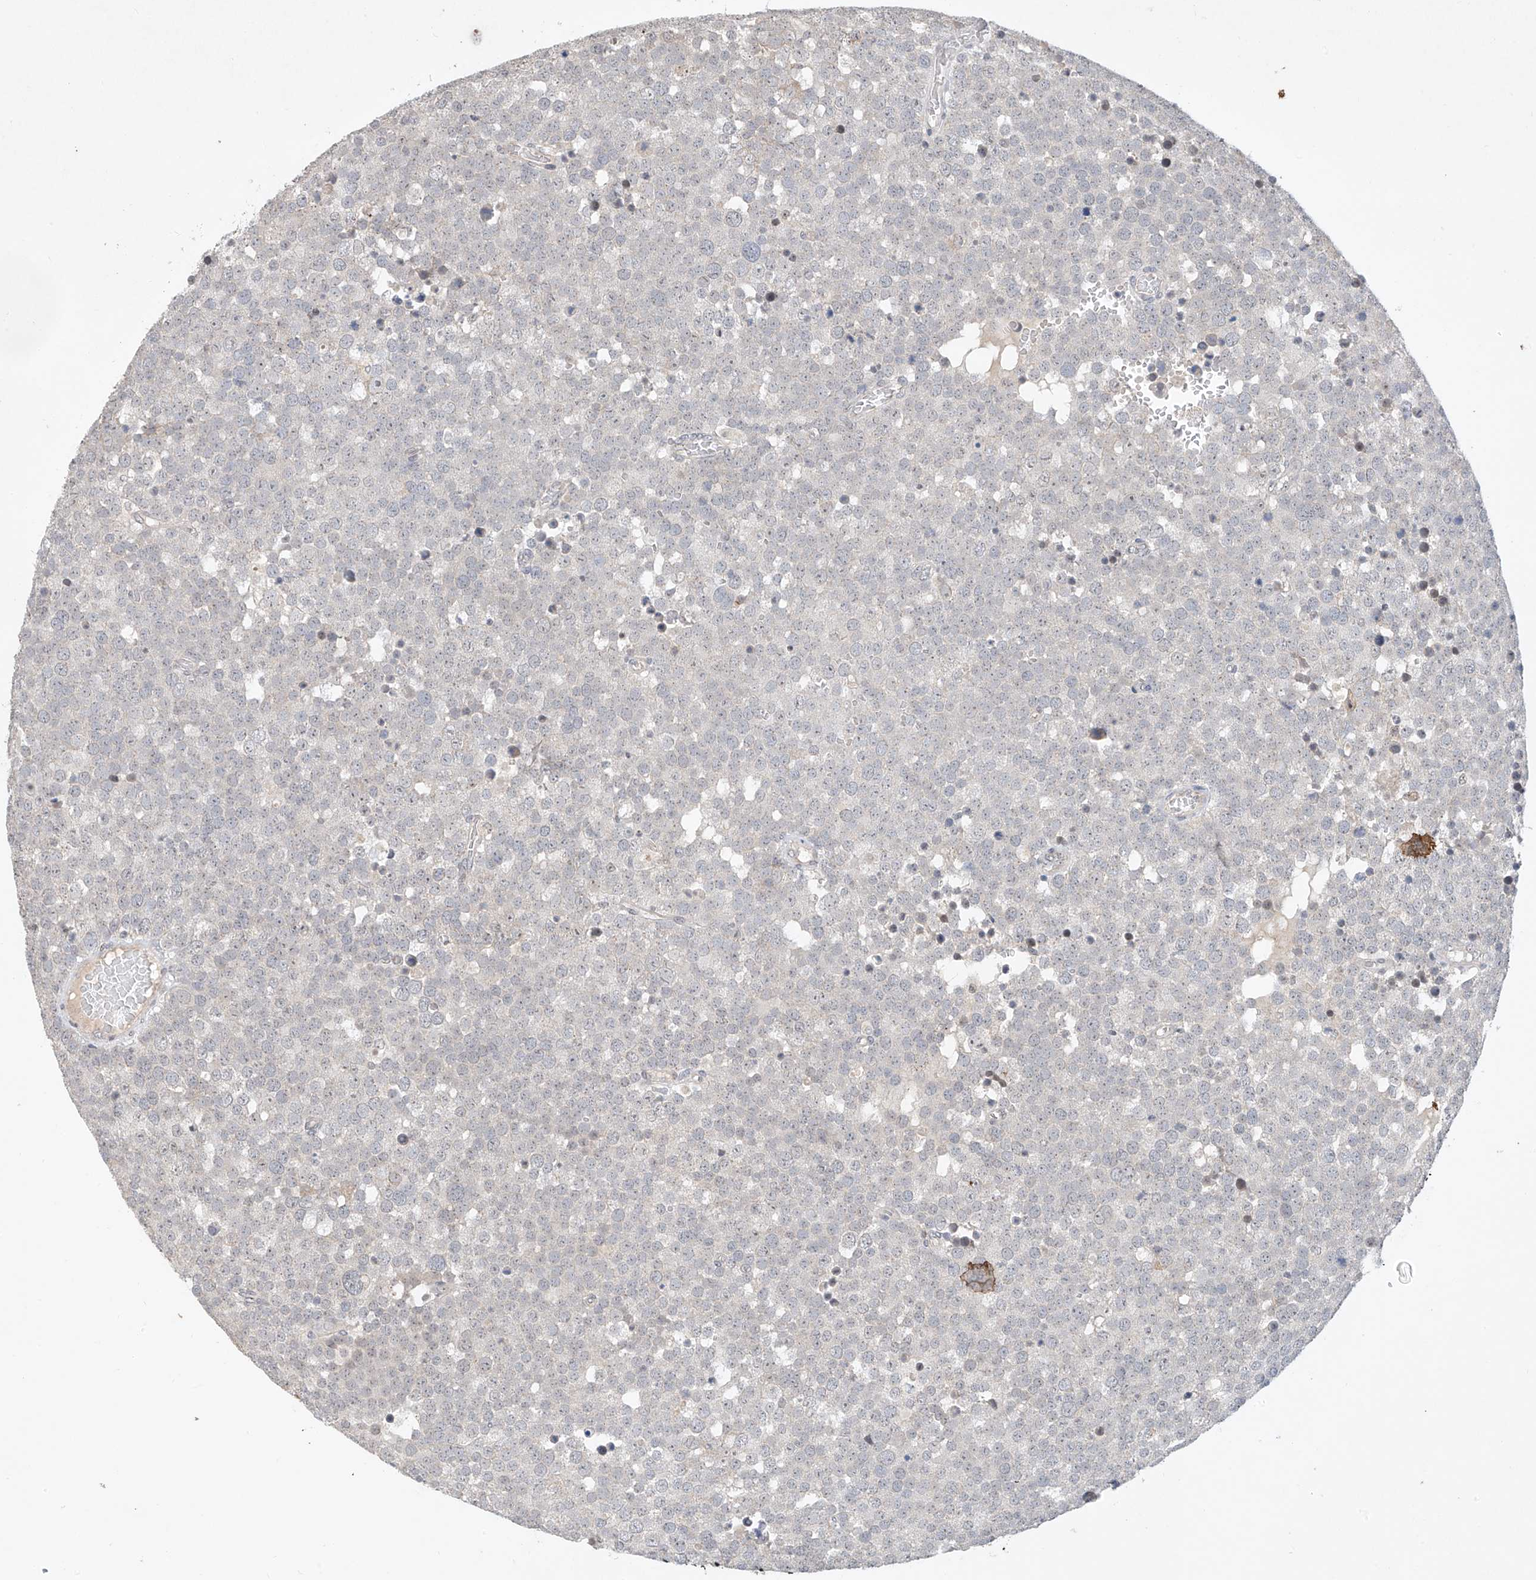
{"staining": {"intensity": "negative", "quantity": "none", "location": "none"}, "tissue": "testis cancer", "cell_type": "Tumor cells", "image_type": "cancer", "snomed": [{"axis": "morphology", "description": "Seminoma, NOS"}, {"axis": "topography", "description": "Testis"}], "caption": "The image shows no staining of tumor cells in testis cancer (seminoma). (DAB (3,3'-diaminobenzidine) immunohistochemistry (IHC), high magnification).", "gene": "TASP1", "patient": {"sex": "male", "age": 71}}